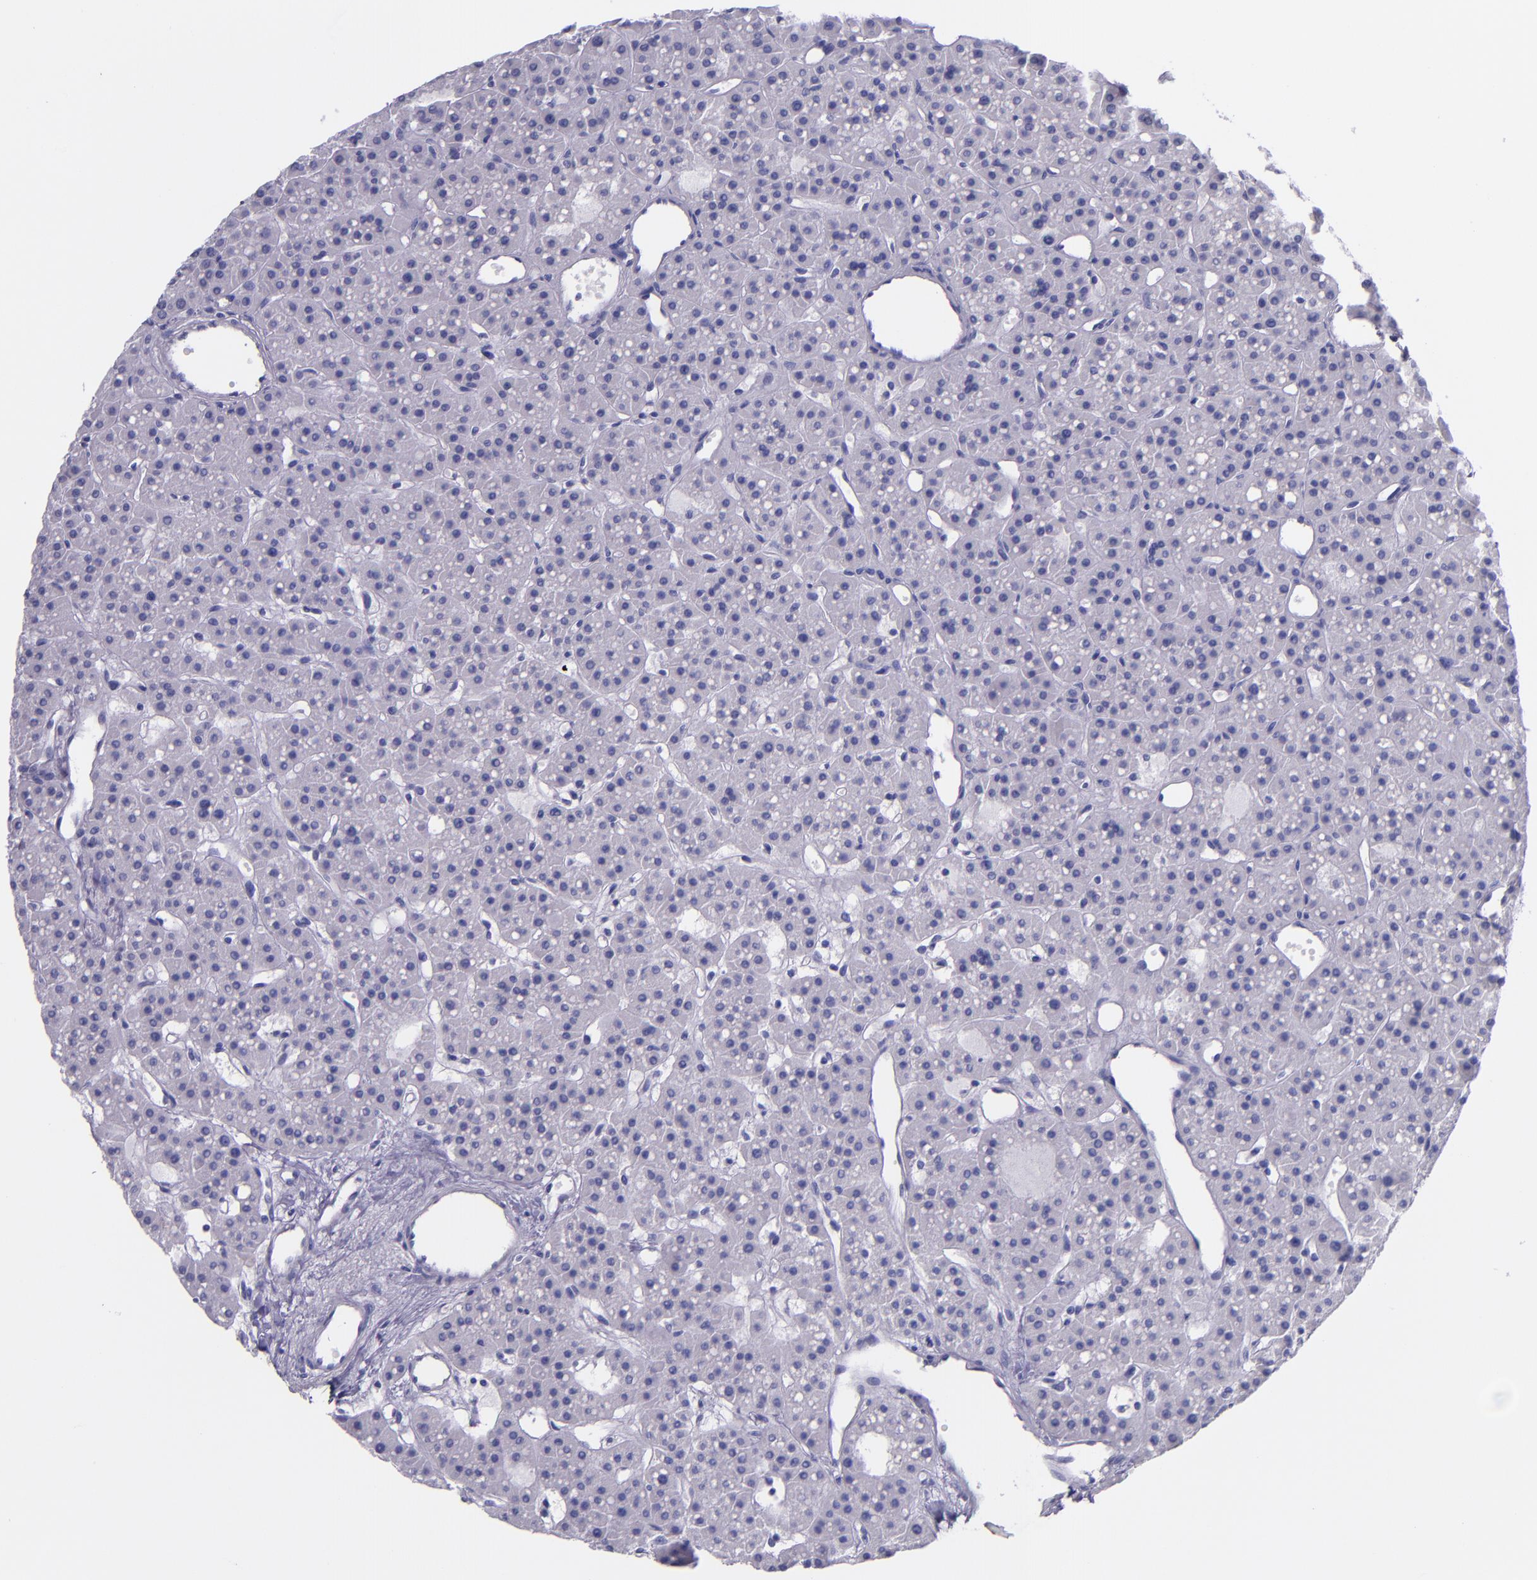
{"staining": {"intensity": "negative", "quantity": "none", "location": "none"}, "tissue": "parathyroid gland", "cell_type": "Glandular cells", "image_type": "normal", "snomed": [{"axis": "morphology", "description": "Normal tissue, NOS"}, {"axis": "topography", "description": "Parathyroid gland"}], "caption": "Immunohistochemistry (IHC) micrograph of unremarkable parathyroid gland: parathyroid gland stained with DAB exhibits no significant protein expression in glandular cells. (Brightfield microscopy of DAB immunohistochemistry (IHC) at high magnification).", "gene": "SLPI", "patient": {"sex": "female", "age": 76}}